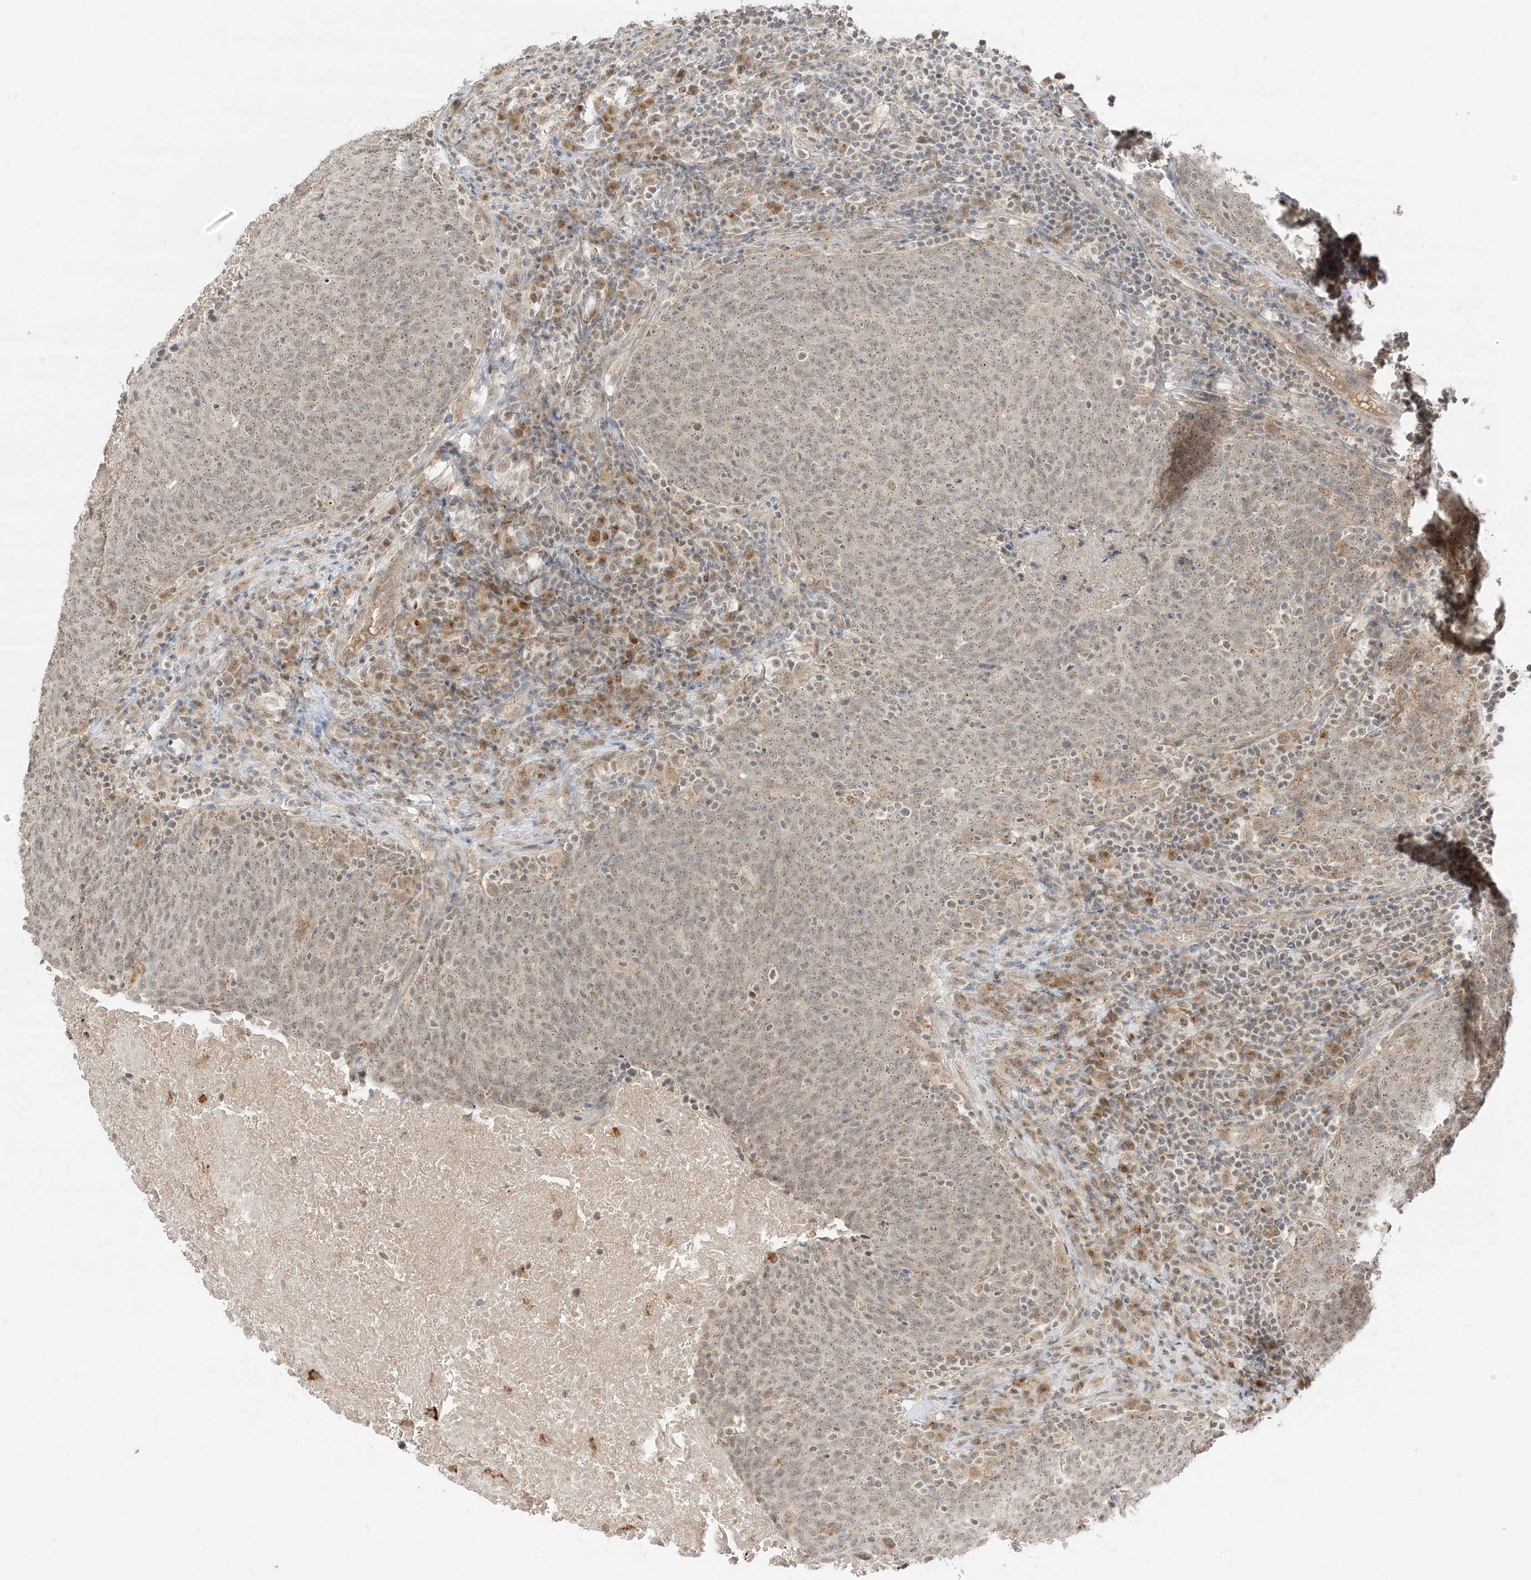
{"staining": {"intensity": "moderate", "quantity": ">75%", "location": "cytoplasmic/membranous"}, "tissue": "head and neck cancer", "cell_type": "Tumor cells", "image_type": "cancer", "snomed": [{"axis": "morphology", "description": "Squamous cell carcinoma, NOS"}, {"axis": "morphology", "description": "Squamous cell carcinoma, metastatic, NOS"}, {"axis": "topography", "description": "Lymph node"}, {"axis": "topography", "description": "Head-Neck"}], "caption": "DAB (3,3'-diaminobenzidine) immunohistochemical staining of head and neck metastatic squamous cell carcinoma displays moderate cytoplasmic/membranous protein expression in about >75% of tumor cells. (DAB (3,3'-diaminobenzidine) IHC, brown staining for protein, blue staining for nuclei).", "gene": "N4BP3", "patient": {"sex": "male", "age": 62}}